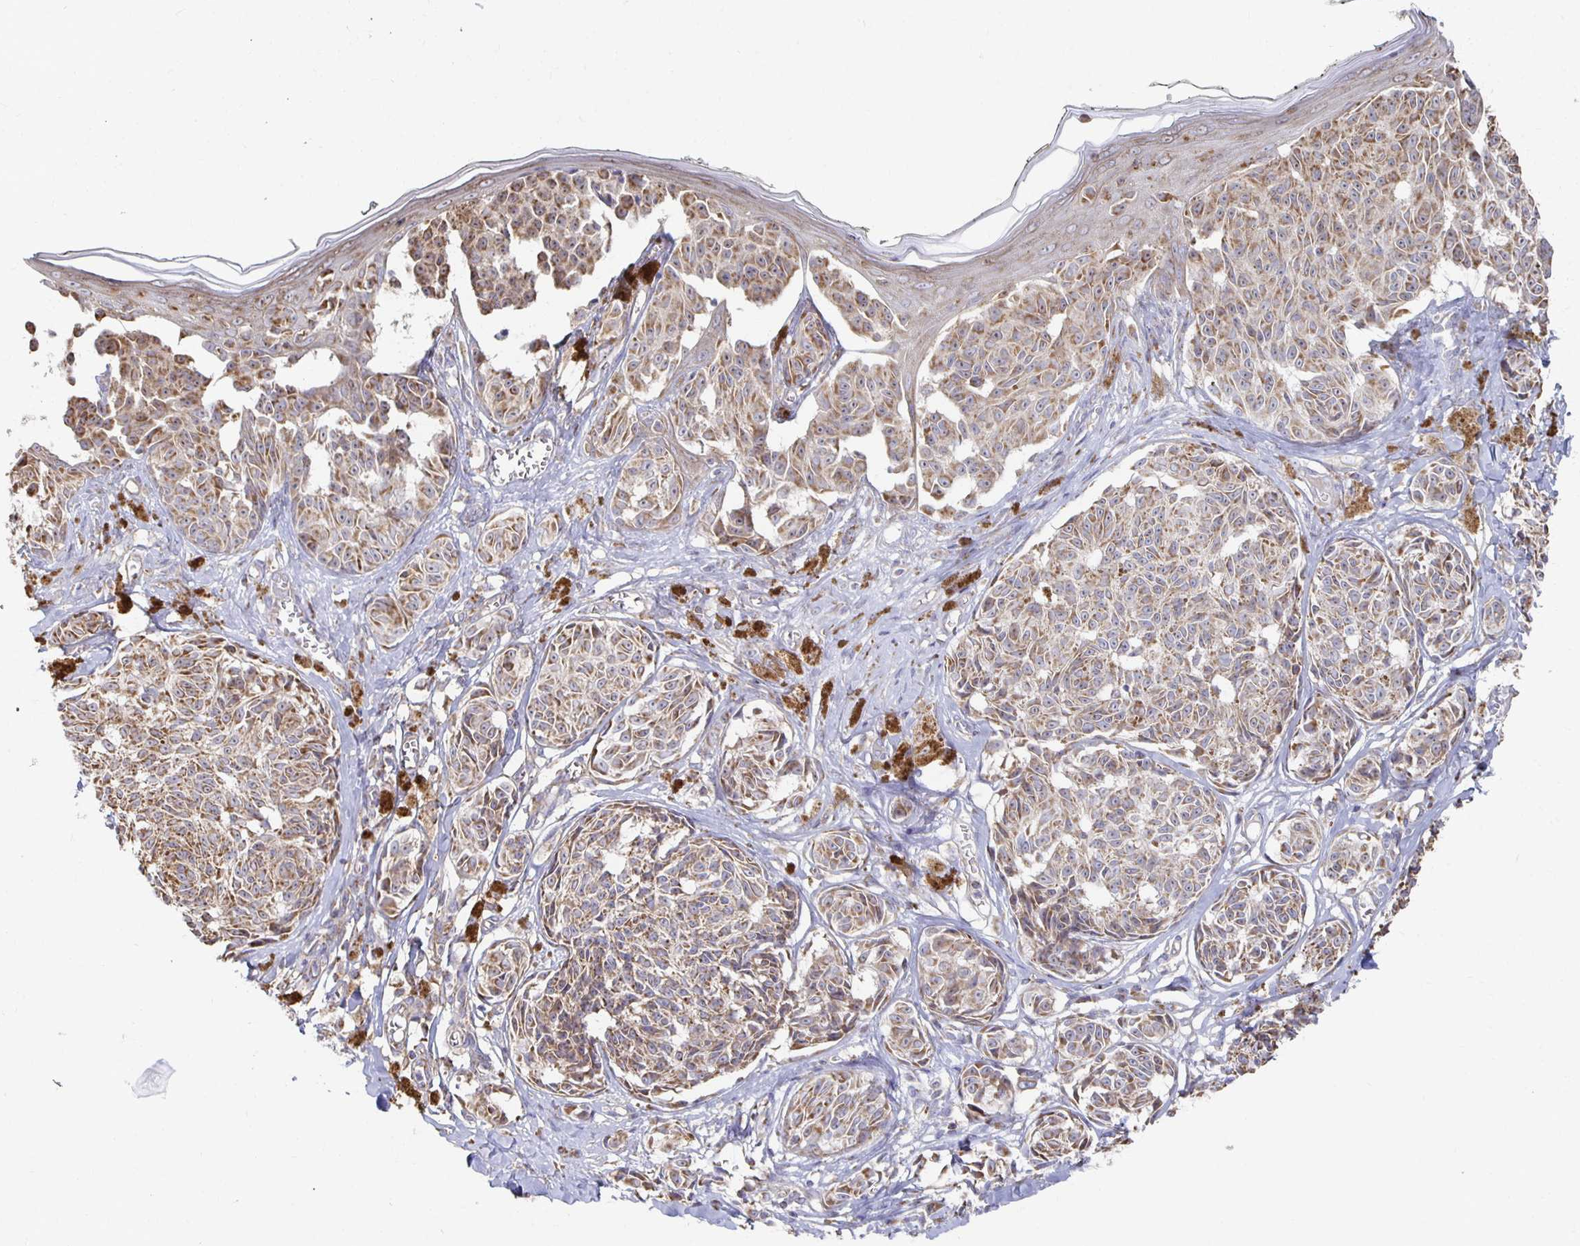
{"staining": {"intensity": "moderate", "quantity": ">75%", "location": "cytoplasmic/membranous"}, "tissue": "melanoma", "cell_type": "Tumor cells", "image_type": "cancer", "snomed": [{"axis": "morphology", "description": "Malignant melanoma, NOS"}, {"axis": "topography", "description": "Skin"}], "caption": "The micrograph exhibits immunohistochemical staining of malignant melanoma. There is moderate cytoplasmic/membranous staining is present in about >75% of tumor cells. (IHC, brightfield microscopy, high magnification).", "gene": "NKX2-8", "patient": {"sex": "female", "age": 43}}